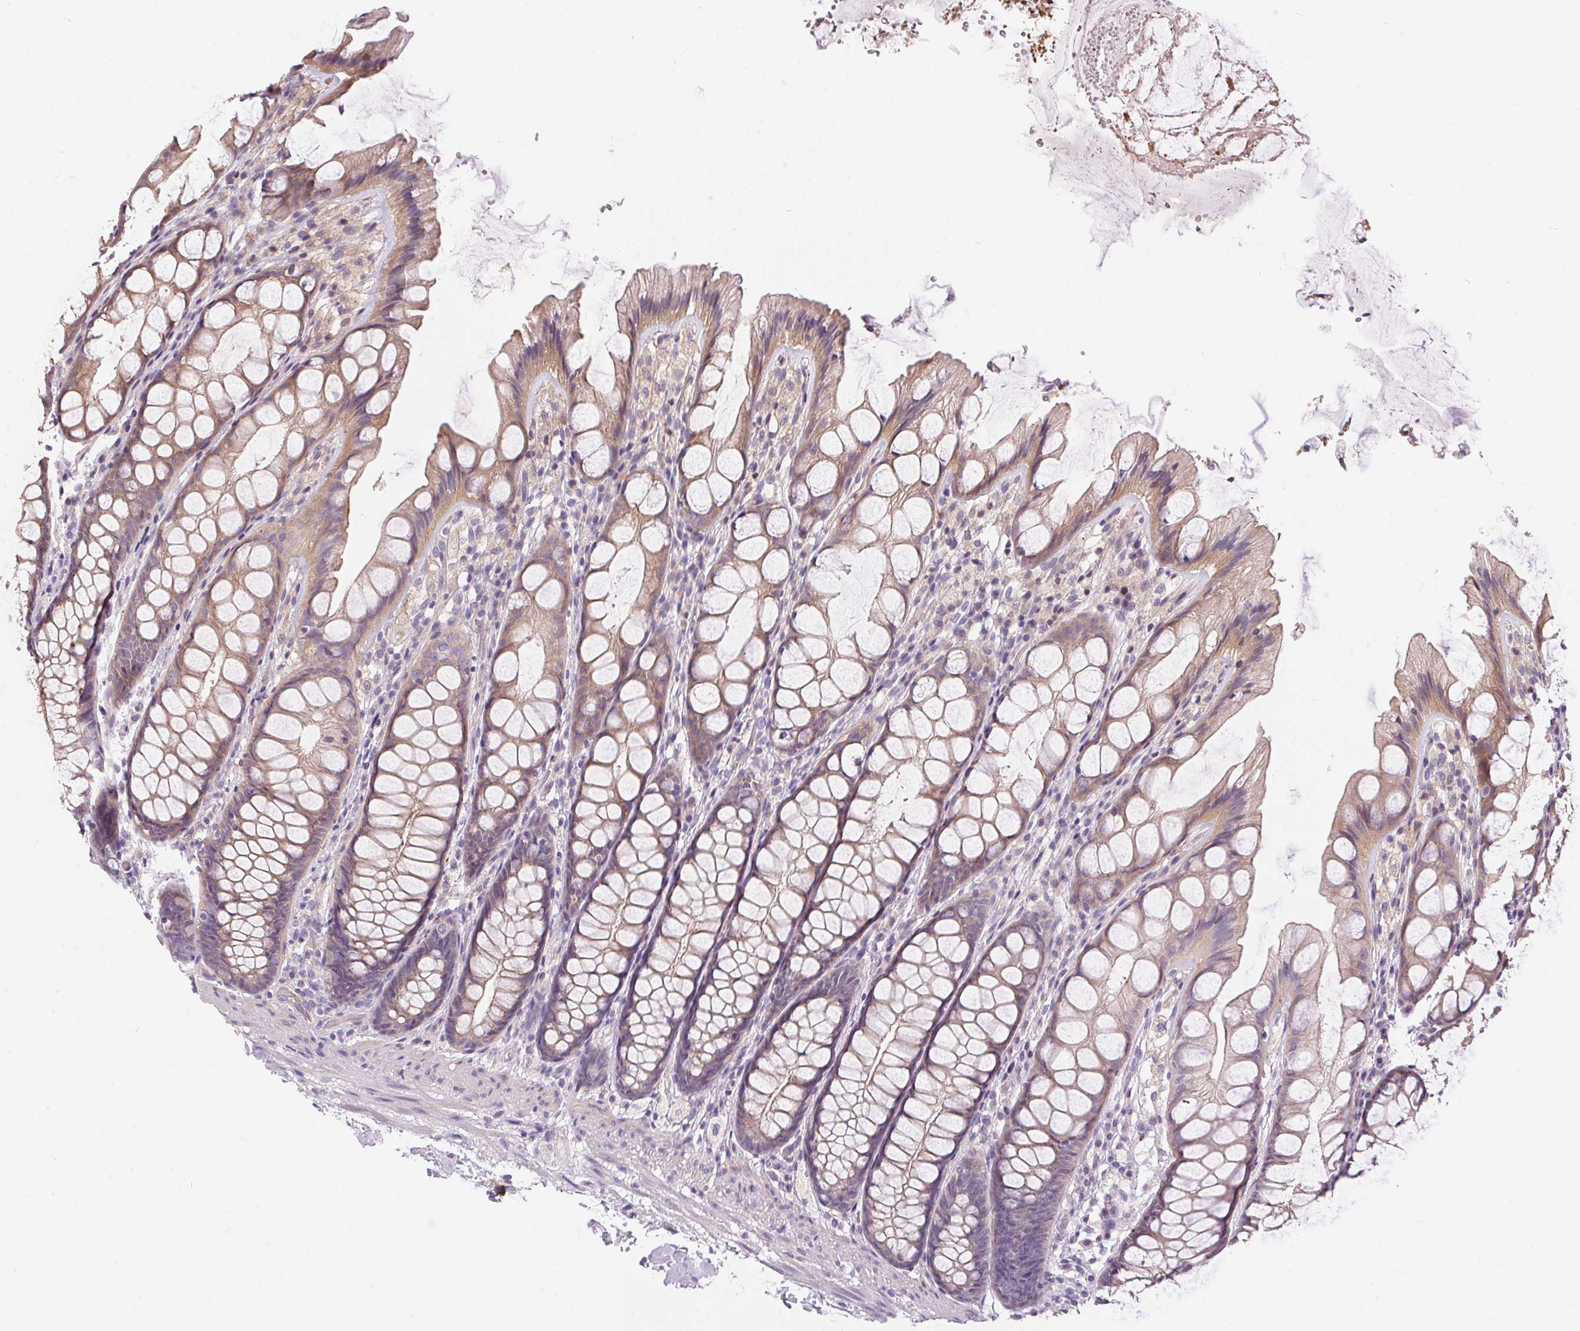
{"staining": {"intensity": "weak", "quantity": ">75%", "location": "cytoplasmic/membranous"}, "tissue": "colon", "cell_type": "Glandular cells", "image_type": "normal", "snomed": [{"axis": "morphology", "description": "Normal tissue, NOS"}, {"axis": "topography", "description": "Colon"}], "caption": "Immunohistochemistry micrograph of unremarkable colon: human colon stained using IHC reveals low levels of weak protein expression localized specifically in the cytoplasmic/membranous of glandular cells, appearing as a cytoplasmic/membranous brown color.", "gene": "UNC13B", "patient": {"sex": "male", "age": 47}}